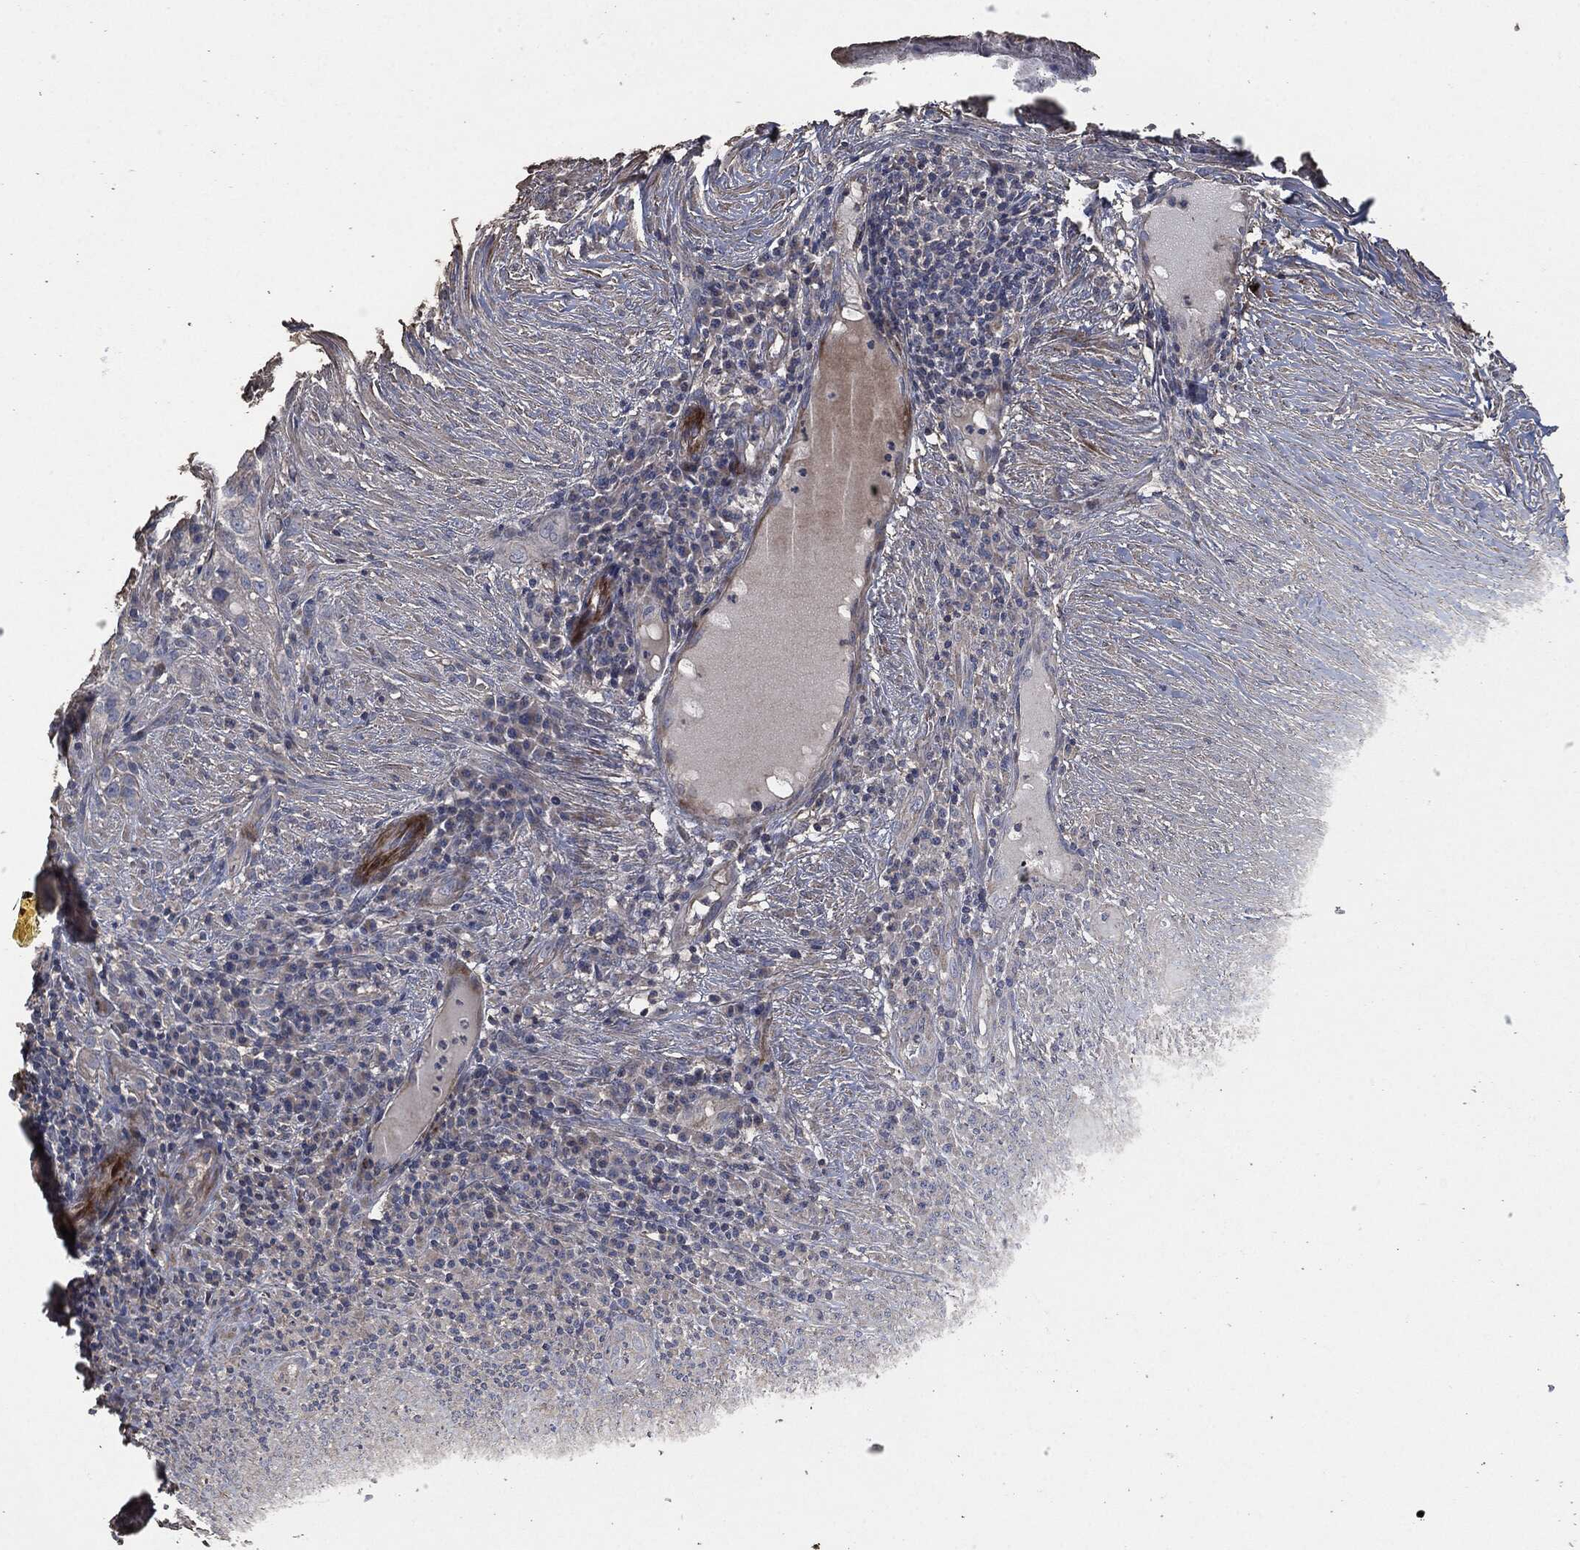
{"staining": {"intensity": "weak", "quantity": "<25%", "location": "cytoplasmic/membranous"}, "tissue": "skin cancer", "cell_type": "Tumor cells", "image_type": "cancer", "snomed": [{"axis": "morphology", "description": "Squamous cell carcinoma, NOS"}, {"axis": "topography", "description": "Skin"}], "caption": "Immunohistochemistry (IHC) photomicrograph of human skin cancer stained for a protein (brown), which displays no expression in tumor cells. (Brightfield microscopy of DAB immunohistochemistry at high magnification).", "gene": "MSLN", "patient": {"sex": "male", "age": 88}}